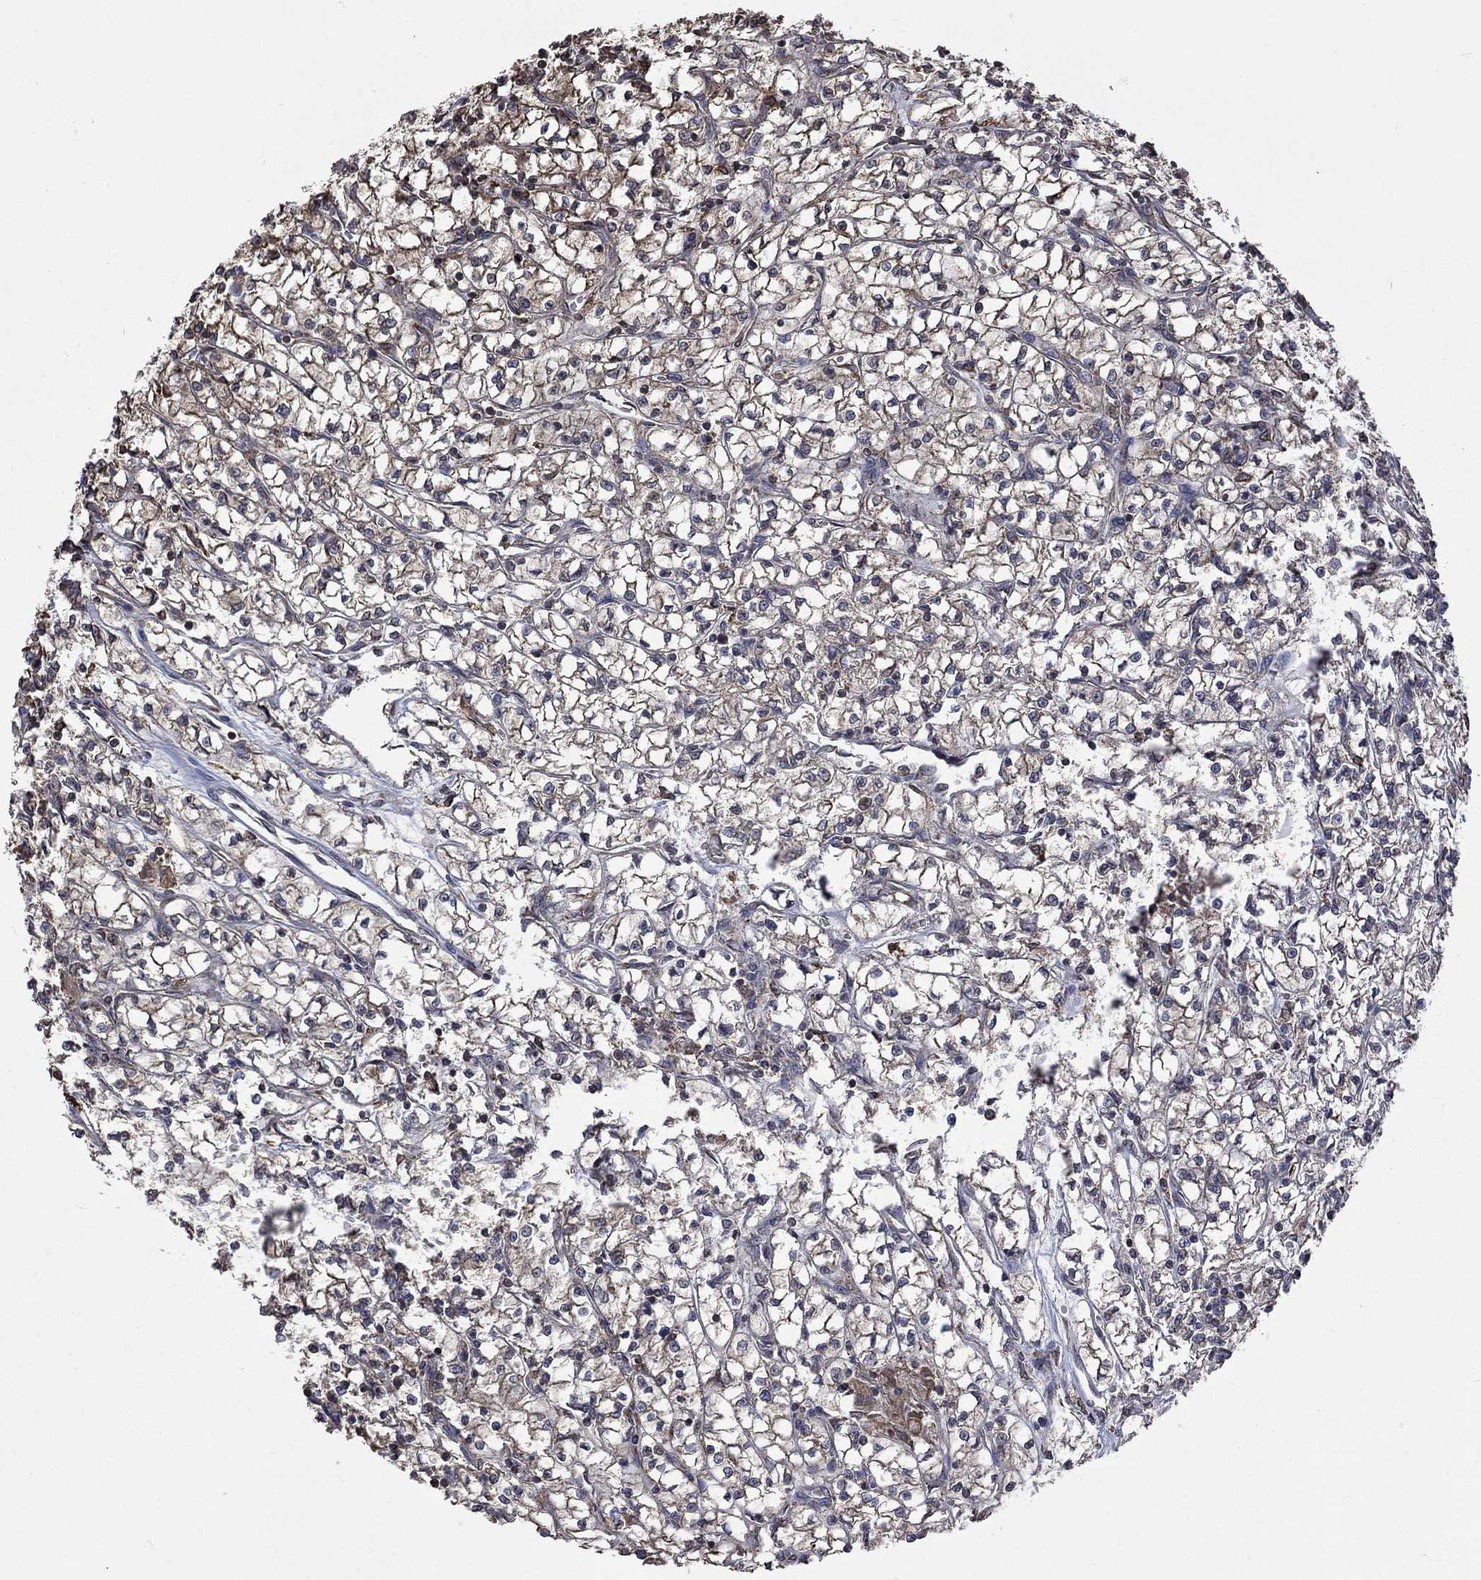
{"staining": {"intensity": "moderate", "quantity": "25%-75%", "location": "cytoplasmic/membranous"}, "tissue": "renal cancer", "cell_type": "Tumor cells", "image_type": "cancer", "snomed": [{"axis": "morphology", "description": "Adenocarcinoma, NOS"}, {"axis": "topography", "description": "Kidney"}], "caption": "Immunohistochemical staining of renal cancer (adenocarcinoma) demonstrates medium levels of moderate cytoplasmic/membranous staining in about 25%-75% of tumor cells.", "gene": "ESRRA", "patient": {"sex": "female", "age": 64}}